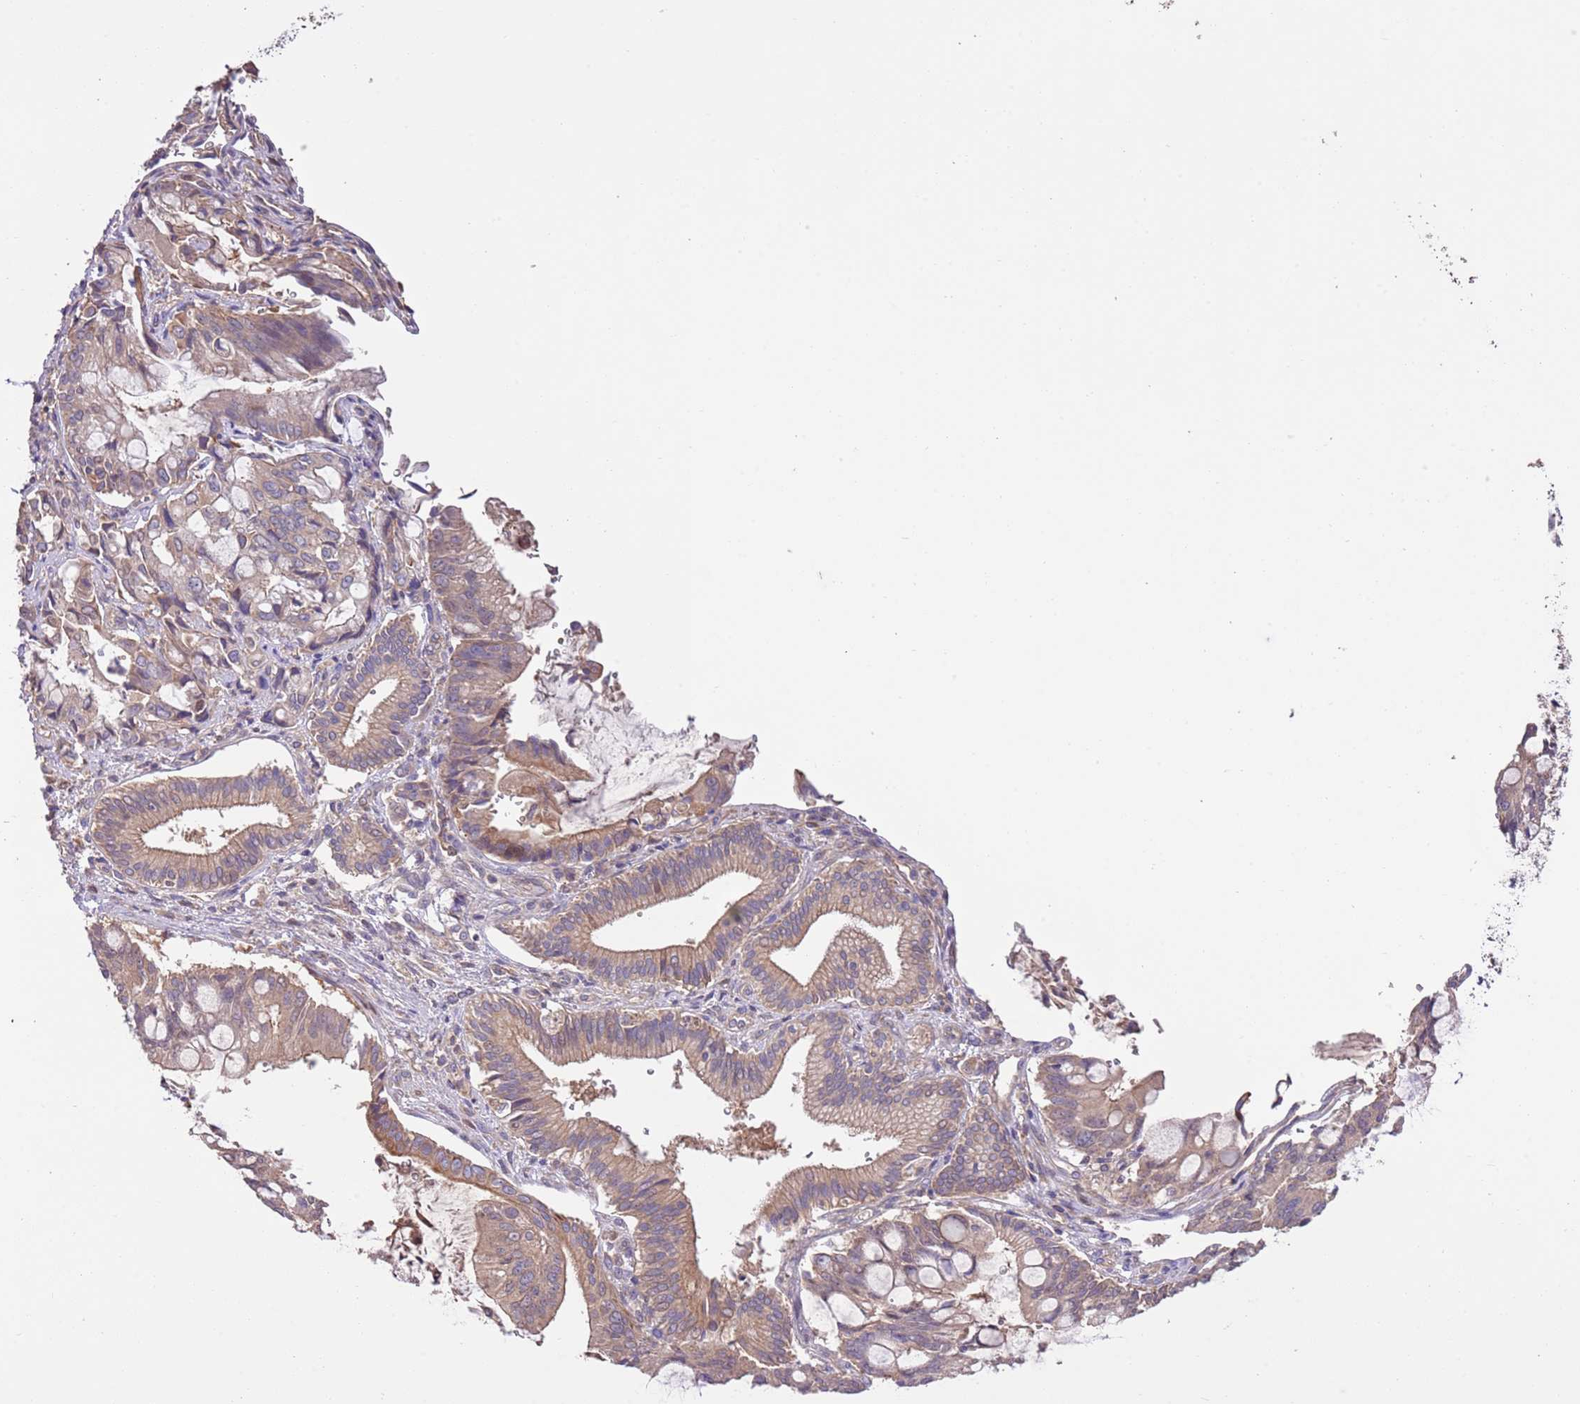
{"staining": {"intensity": "moderate", "quantity": ">75%", "location": "cytoplasmic/membranous"}, "tissue": "pancreatic cancer", "cell_type": "Tumor cells", "image_type": "cancer", "snomed": [{"axis": "morphology", "description": "Adenocarcinoma, NOS"}, {"axis": "topography", "description": "Pancreas"}], "caption": "A micrograph of human pancreatic cancer stained for a protein demonstrates moderate cytoplasmic/membranous brown staining in tumor cells.", "gene": "FAM89B", "patient": {"sex": "male", "age": 68}}